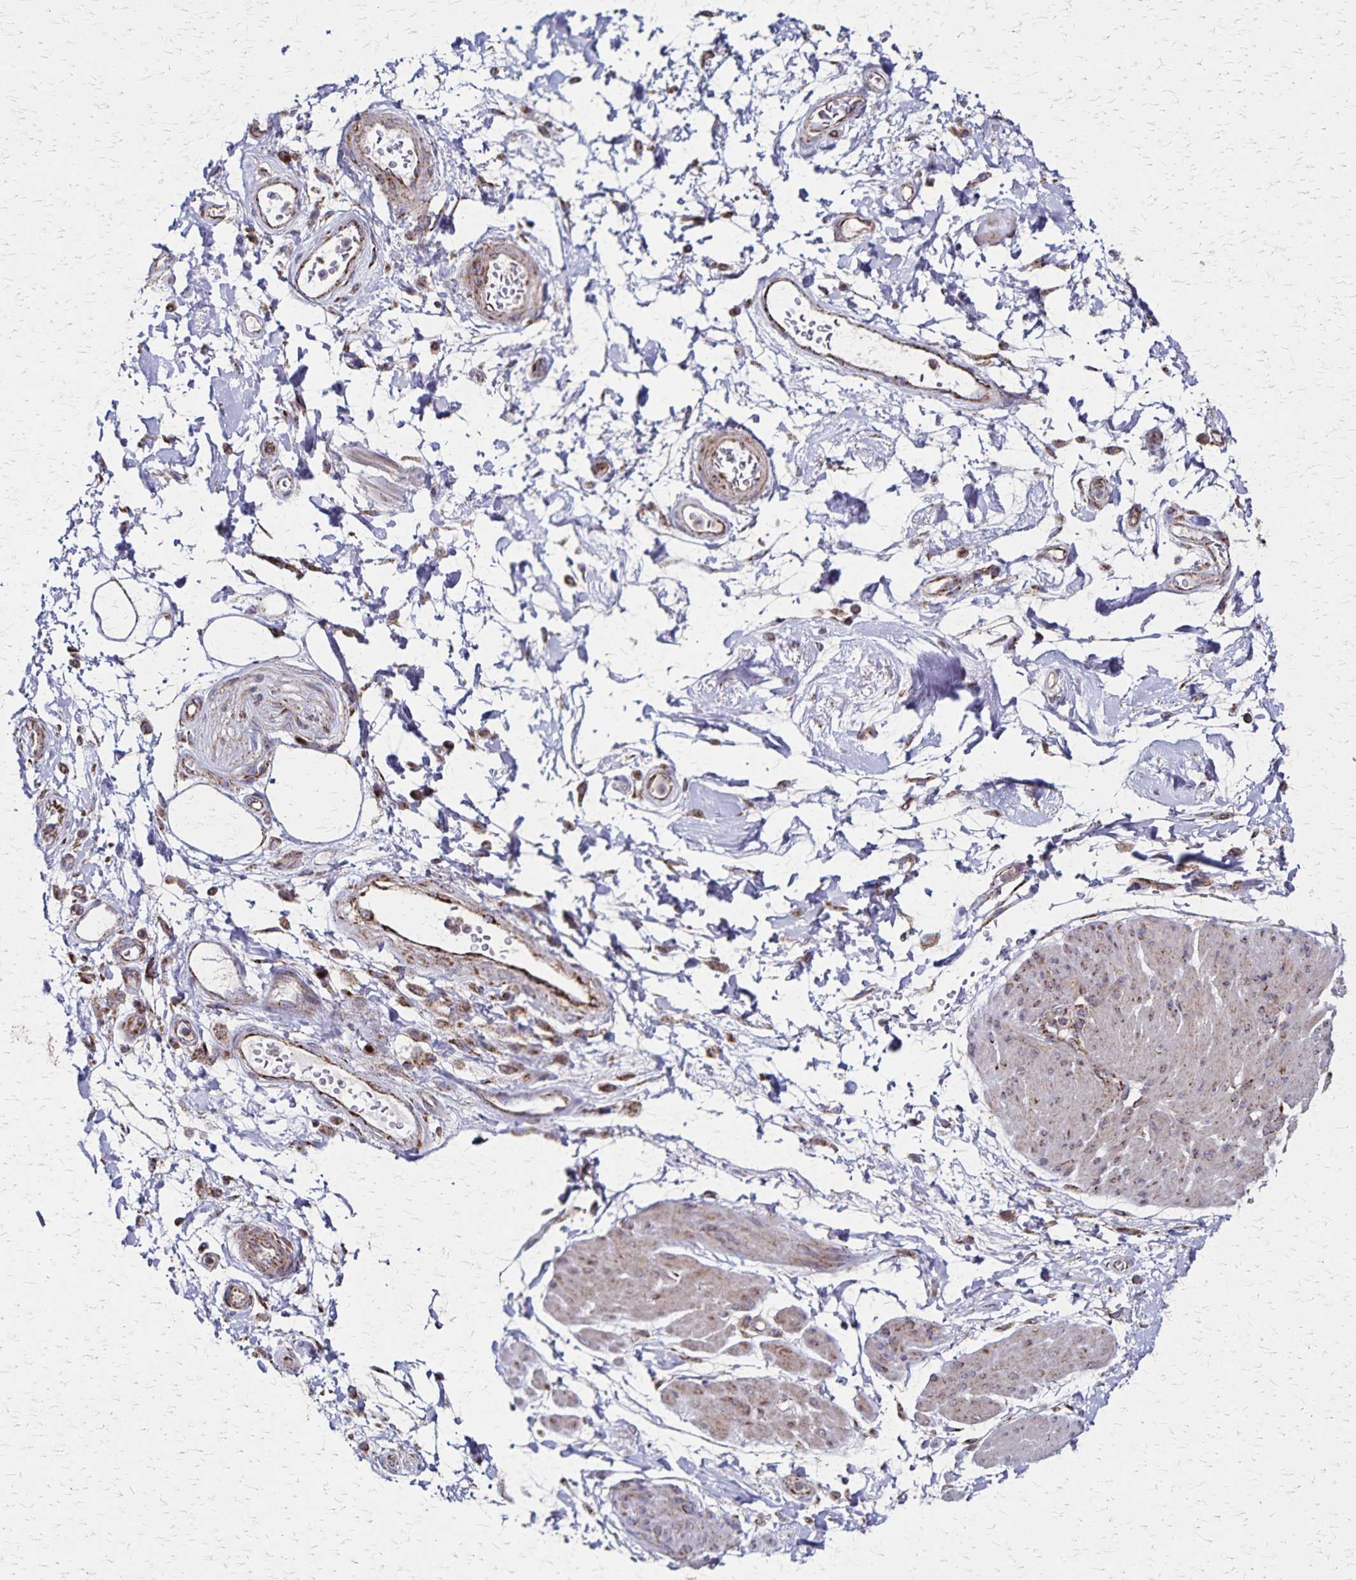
{"staining": {"intensity": "moderate", "quantity": "25%-75%", "location": "cytoplasmic/membranous"}, "tissue": "adipose tissue", "cell_type": "Adipocytes", "image_type": "normal", "snomed": [{"axis": "morphology", "description": "Normal tissue, NOS"}, {"axis": "topography", "description": "Urinary bladder"}, {"axis": "topography", "description": "Peripheral nerve tissue"}], "caption": "Immunohistochemistry (IHC) (DAB (3,3'-diaminobenzidine)) staining of benign human adipose tissue demonstrates moderate cytoplasmic/membranous protein expression in approximately 25%-75% of adipocytes. The protein of interest is stained brown, and the nuclei are stained in blue (DAB IHC with brightfield microscopy, high magnification).", "gene": "NFS1", "patient": {"sex": "female", "age": 60}}